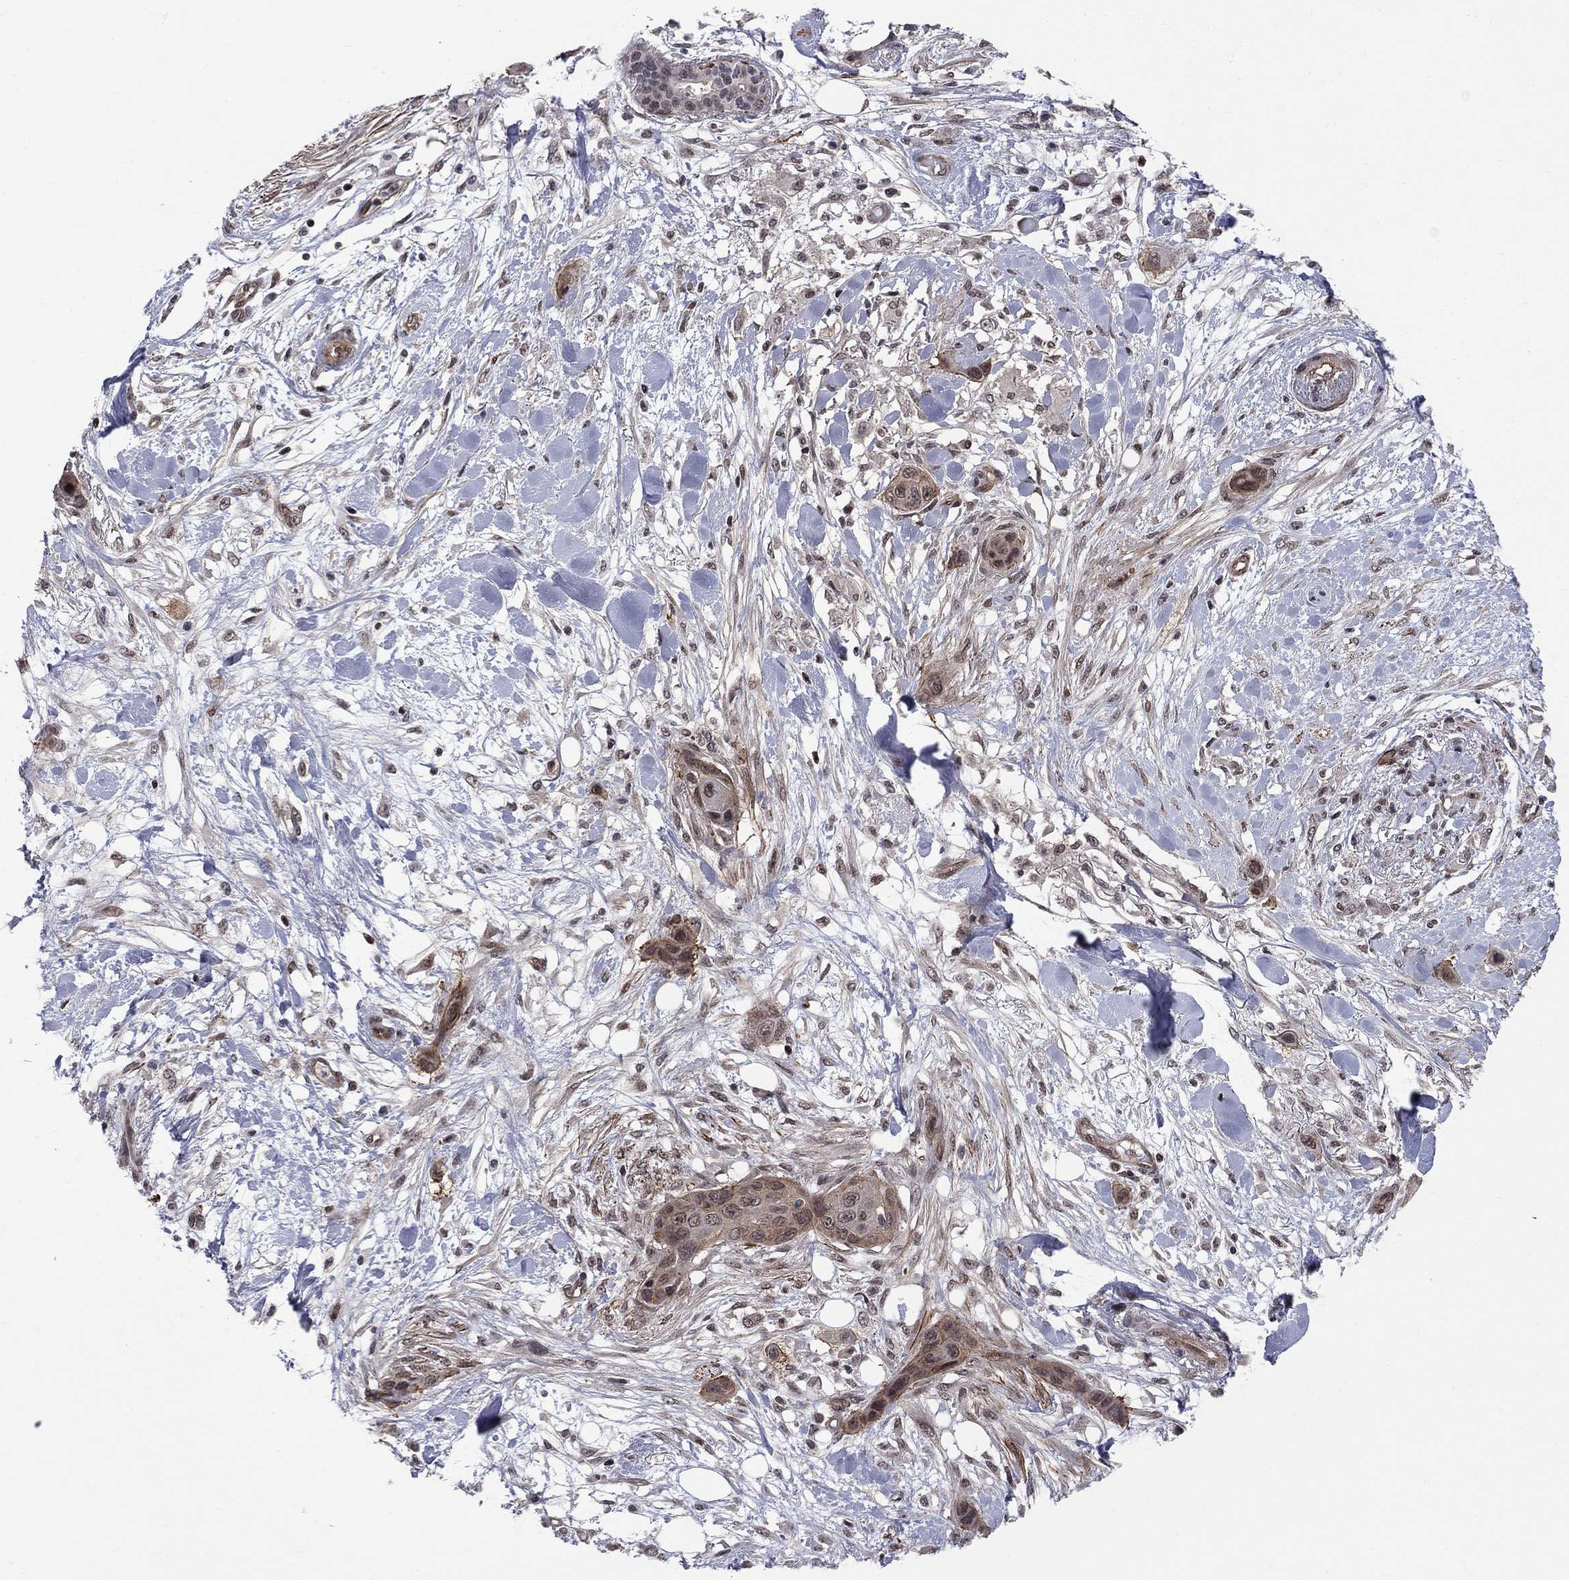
{"staining": {"intensity": "moderate", "quantity": "<25%", "location": "nuclear"}, "tissue": "skin cancer", "cell_type": "Tumor cells", "image_type": "cancer", "snomed": [{"axis": "morphology", "description": "Squamous cell carcinoma, NOS"}, {"axis": "topography", "description": "Skin"}], "caption": "Protein staining displays moderate nuclear expression in approximately <25% of tumor cells in skin cancer (squamous cell carcinoma).", "gene": "BRF1", "patient": {"sex": "male", "age": 79}}